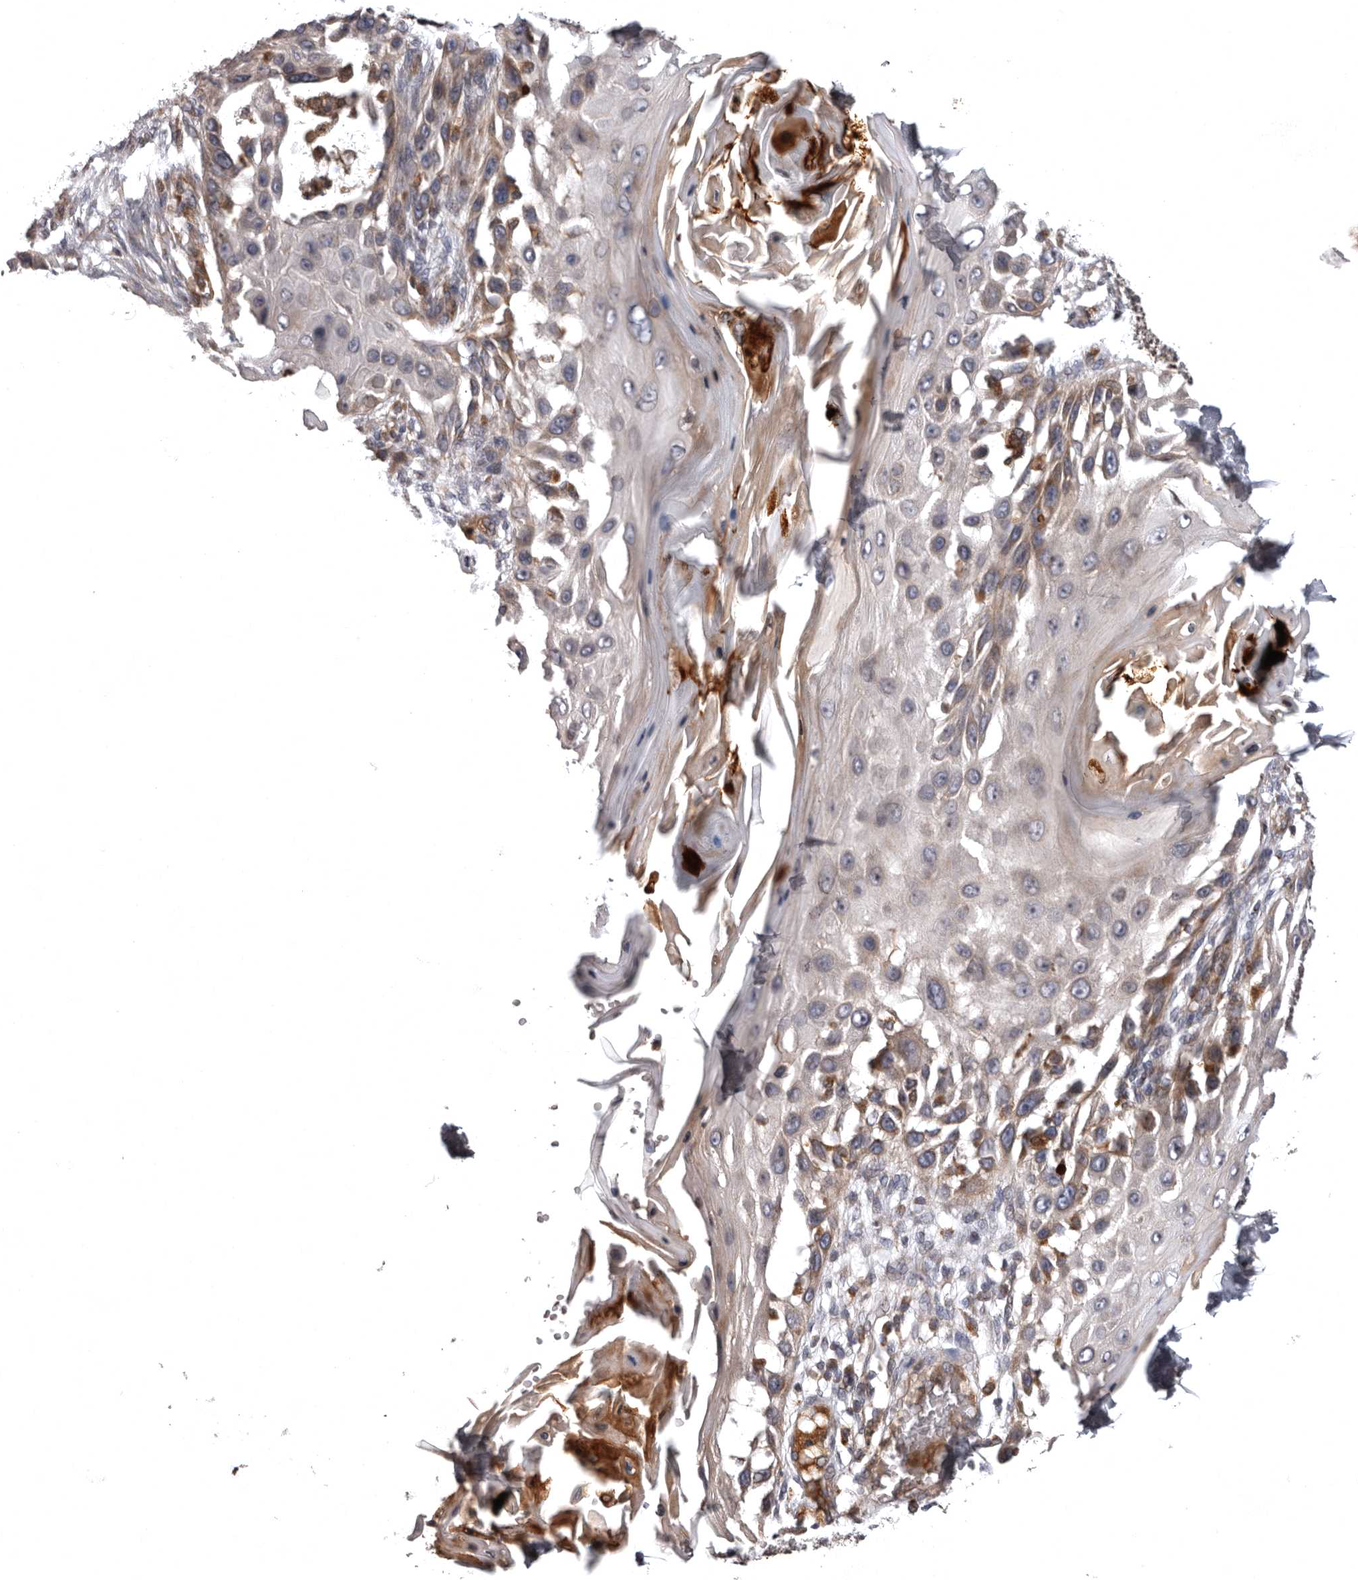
{"staining": {"intensity": "moderate", "quantity": "<25%", "location": "cytoplasmic/membranous"}, "tissue": "skin cancer", "cell_type": "Tumor cells", "image_type": "cancer", "snomed": [{"axis": "morphology", "description": "Squamous cell carcinoma, NOS"}, {"axis": "topography", "description": "Skin"}], "caption": "Skin cancer (squamous cell carcinoma) was stained to show a protein in brown. There is low levels of moderate cytoplasmic/membranous expression in about <25% of tumor cells.", "gene": "ADCY2", "patient": {"sex": "female", "age": 44}}